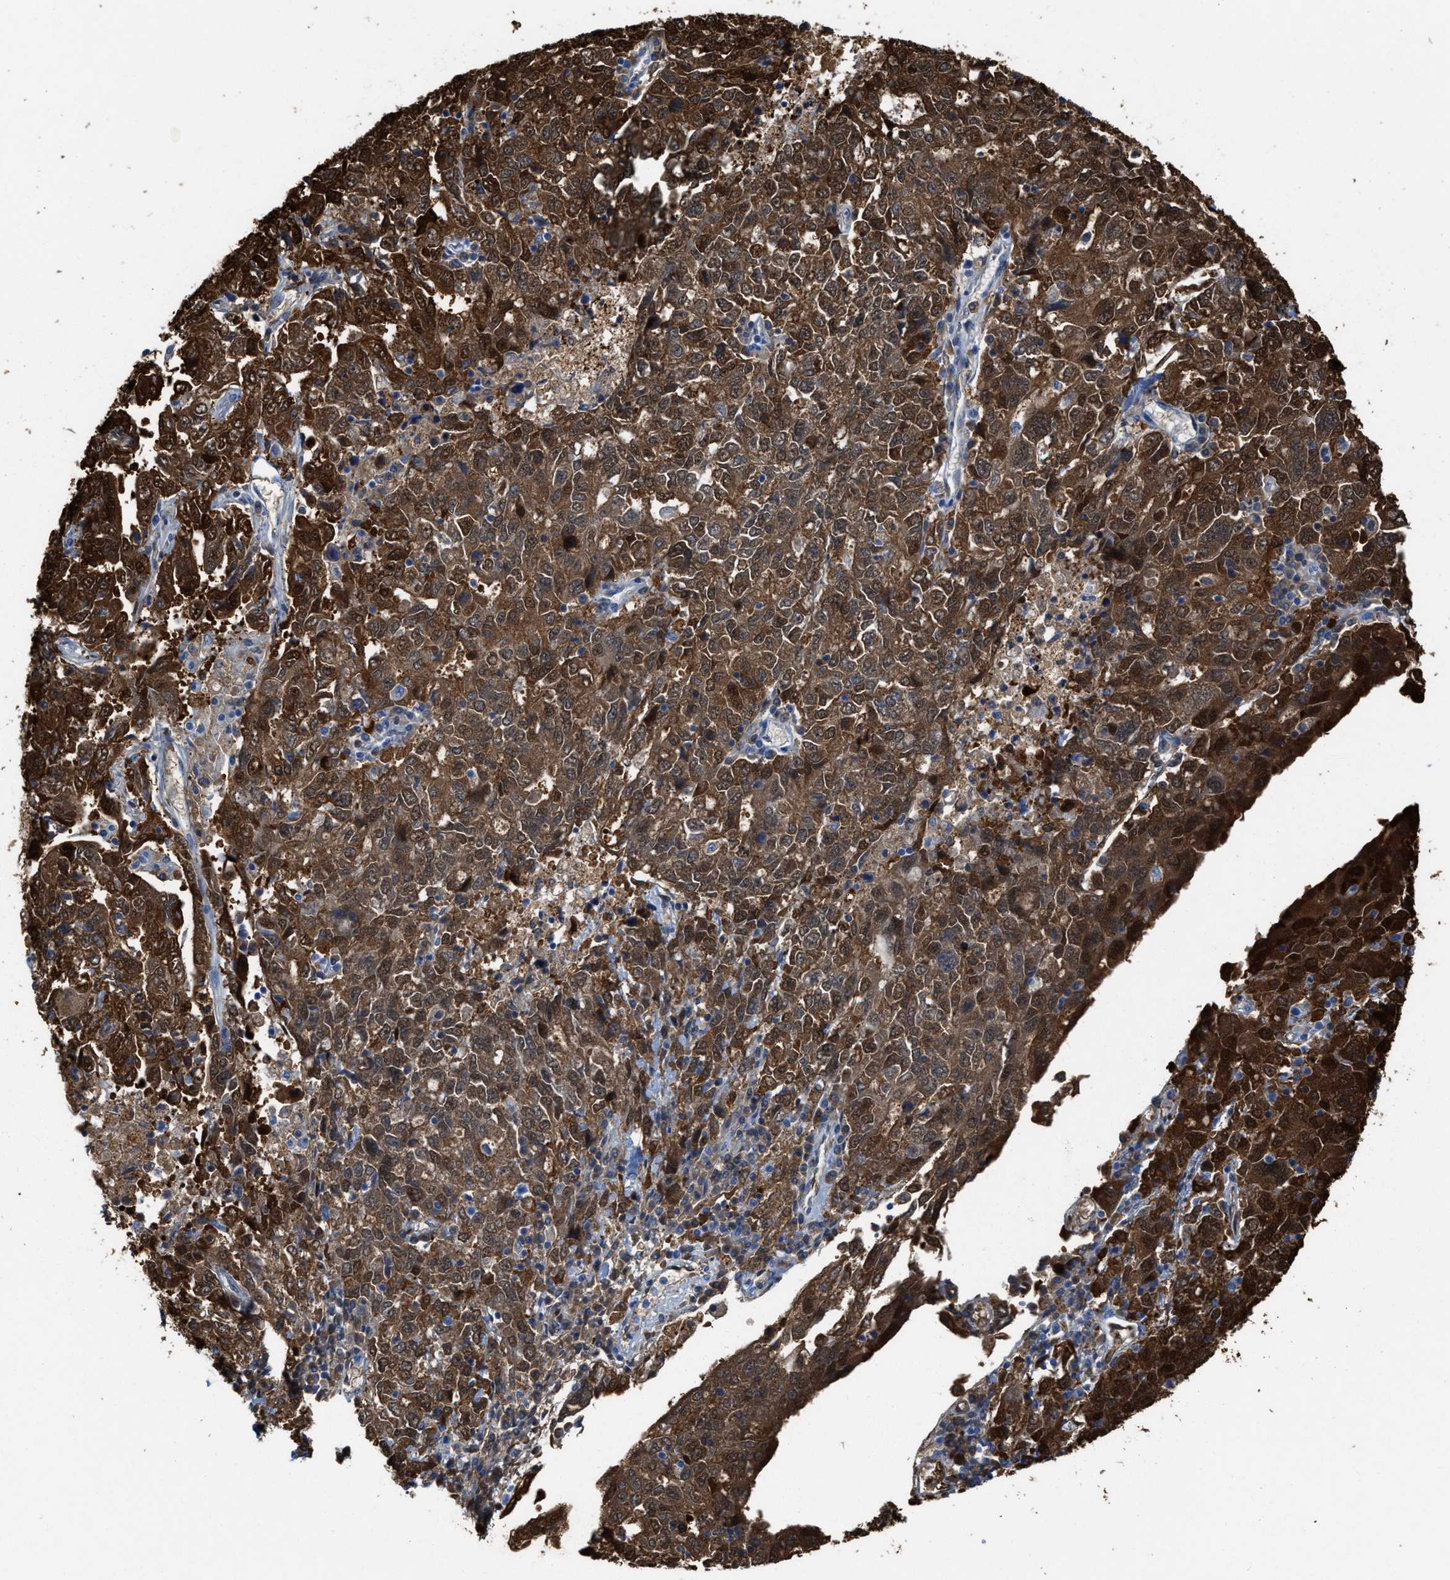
{"staining": {"intensity": "strong", "quantity": ">75%", "location": "cytoplasmic/membranous,nuclear"}, "tissue": "ovarian cancer", "cell_type": "Tumor cells", "image_type": "cancer", "snomed": [{"axis": "morphology", "description": "Carcinoma, endometroid"}, {"axis": "topography", "description": "Ovary"}], "caption": "This is a histology image of immunohistochemistry staining of ovarian cancer (endometroid carcinoma), which shows strong staining in the cytoplasmic/membranous and nuclear of tumor cells.", "gene": "ASS1", "patient": {"sex": "female", "age": 62}}